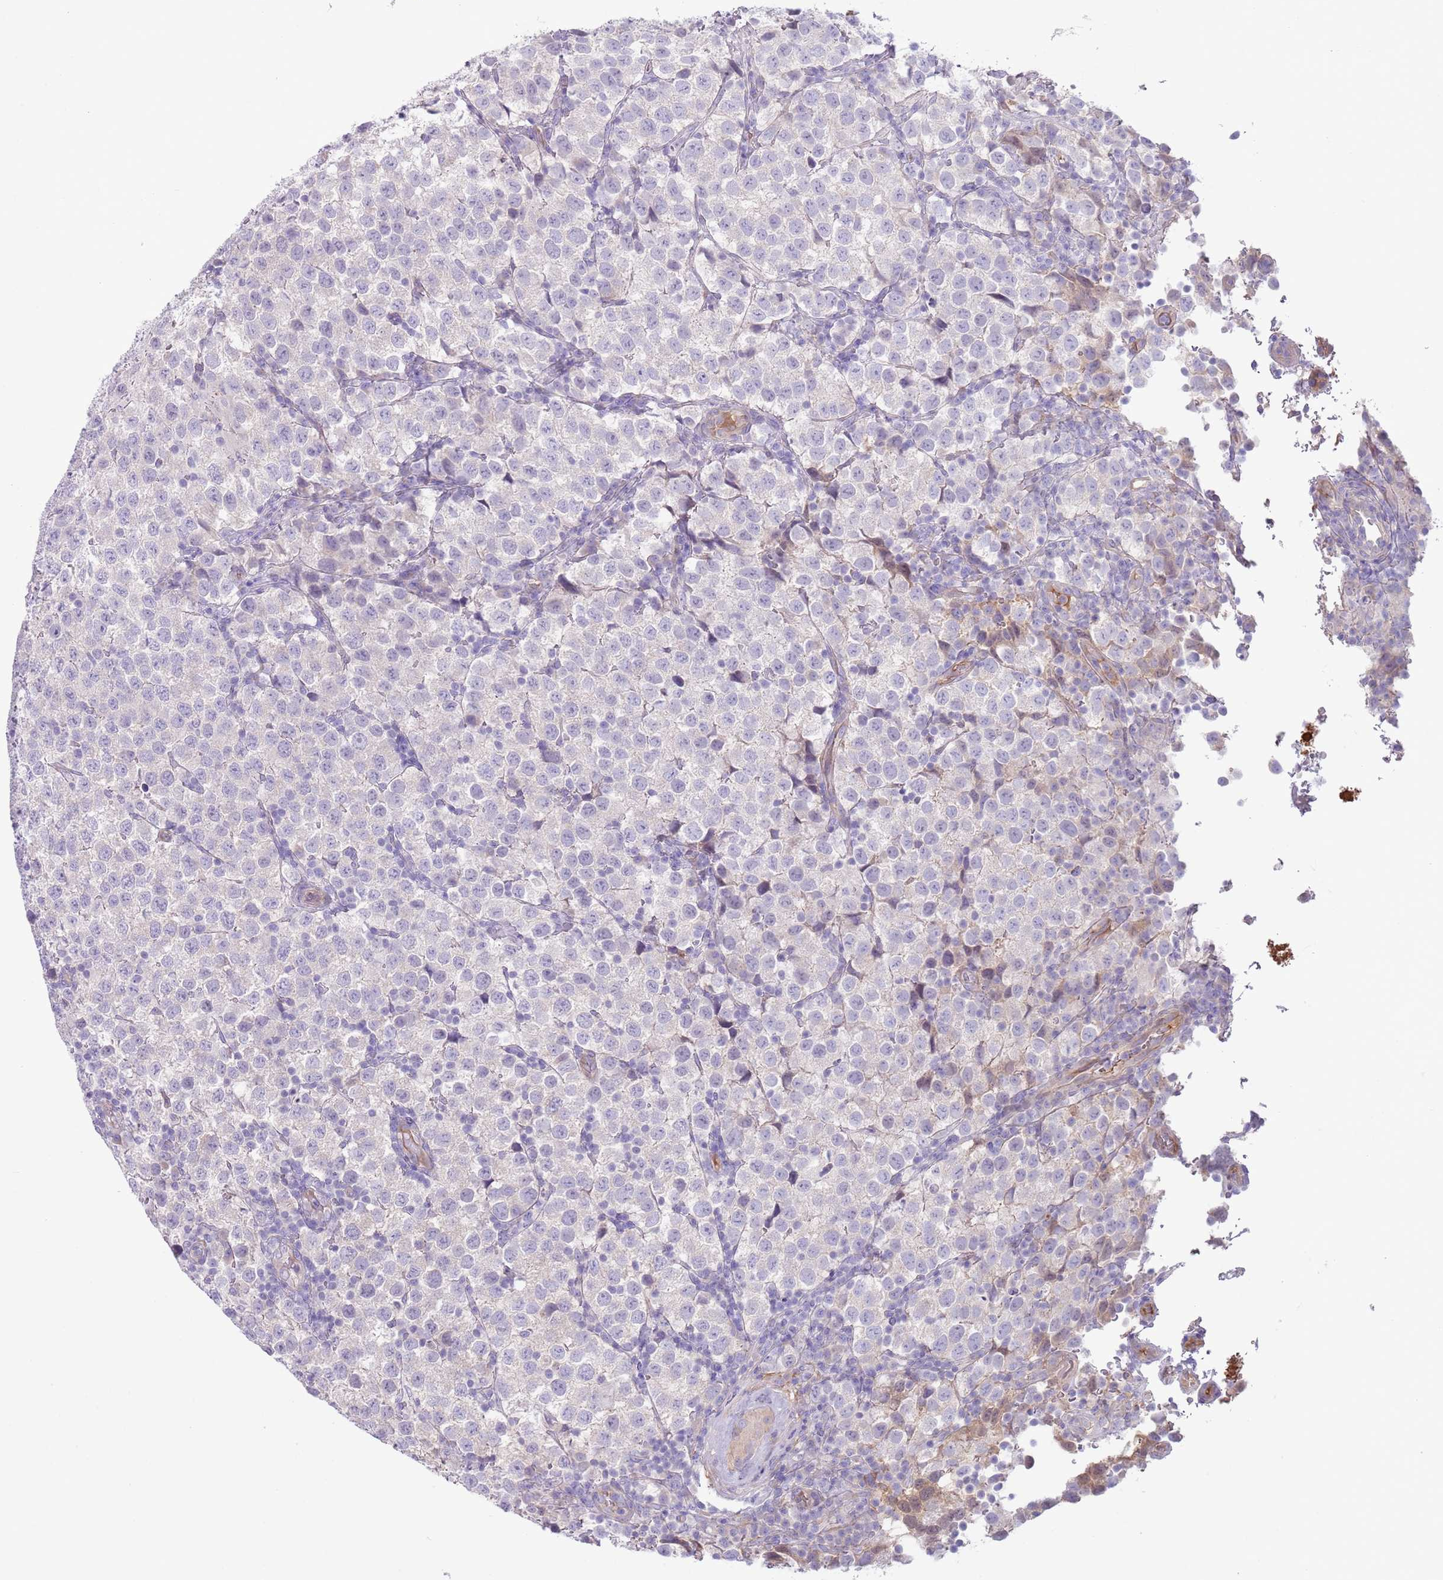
{"staining": {"intensity": "negative", "quantity": "none", "location": "none"}, "tissue": "testis cancer", "cell_type": "Tumor cells", "image_type": "cancer", "snomed": [{"axis": "morphology", "description": "Seminoma, NOS"}, {"axis": "topography", "description": "Testis"}], "caption": "The immunohistochemistry (IHC) photomicrograph has no significant staining in tumor cells of testis cancer (seminoma) tissue.", "gene": "CFH", "patient": {"sex": "male", "age": 34}}